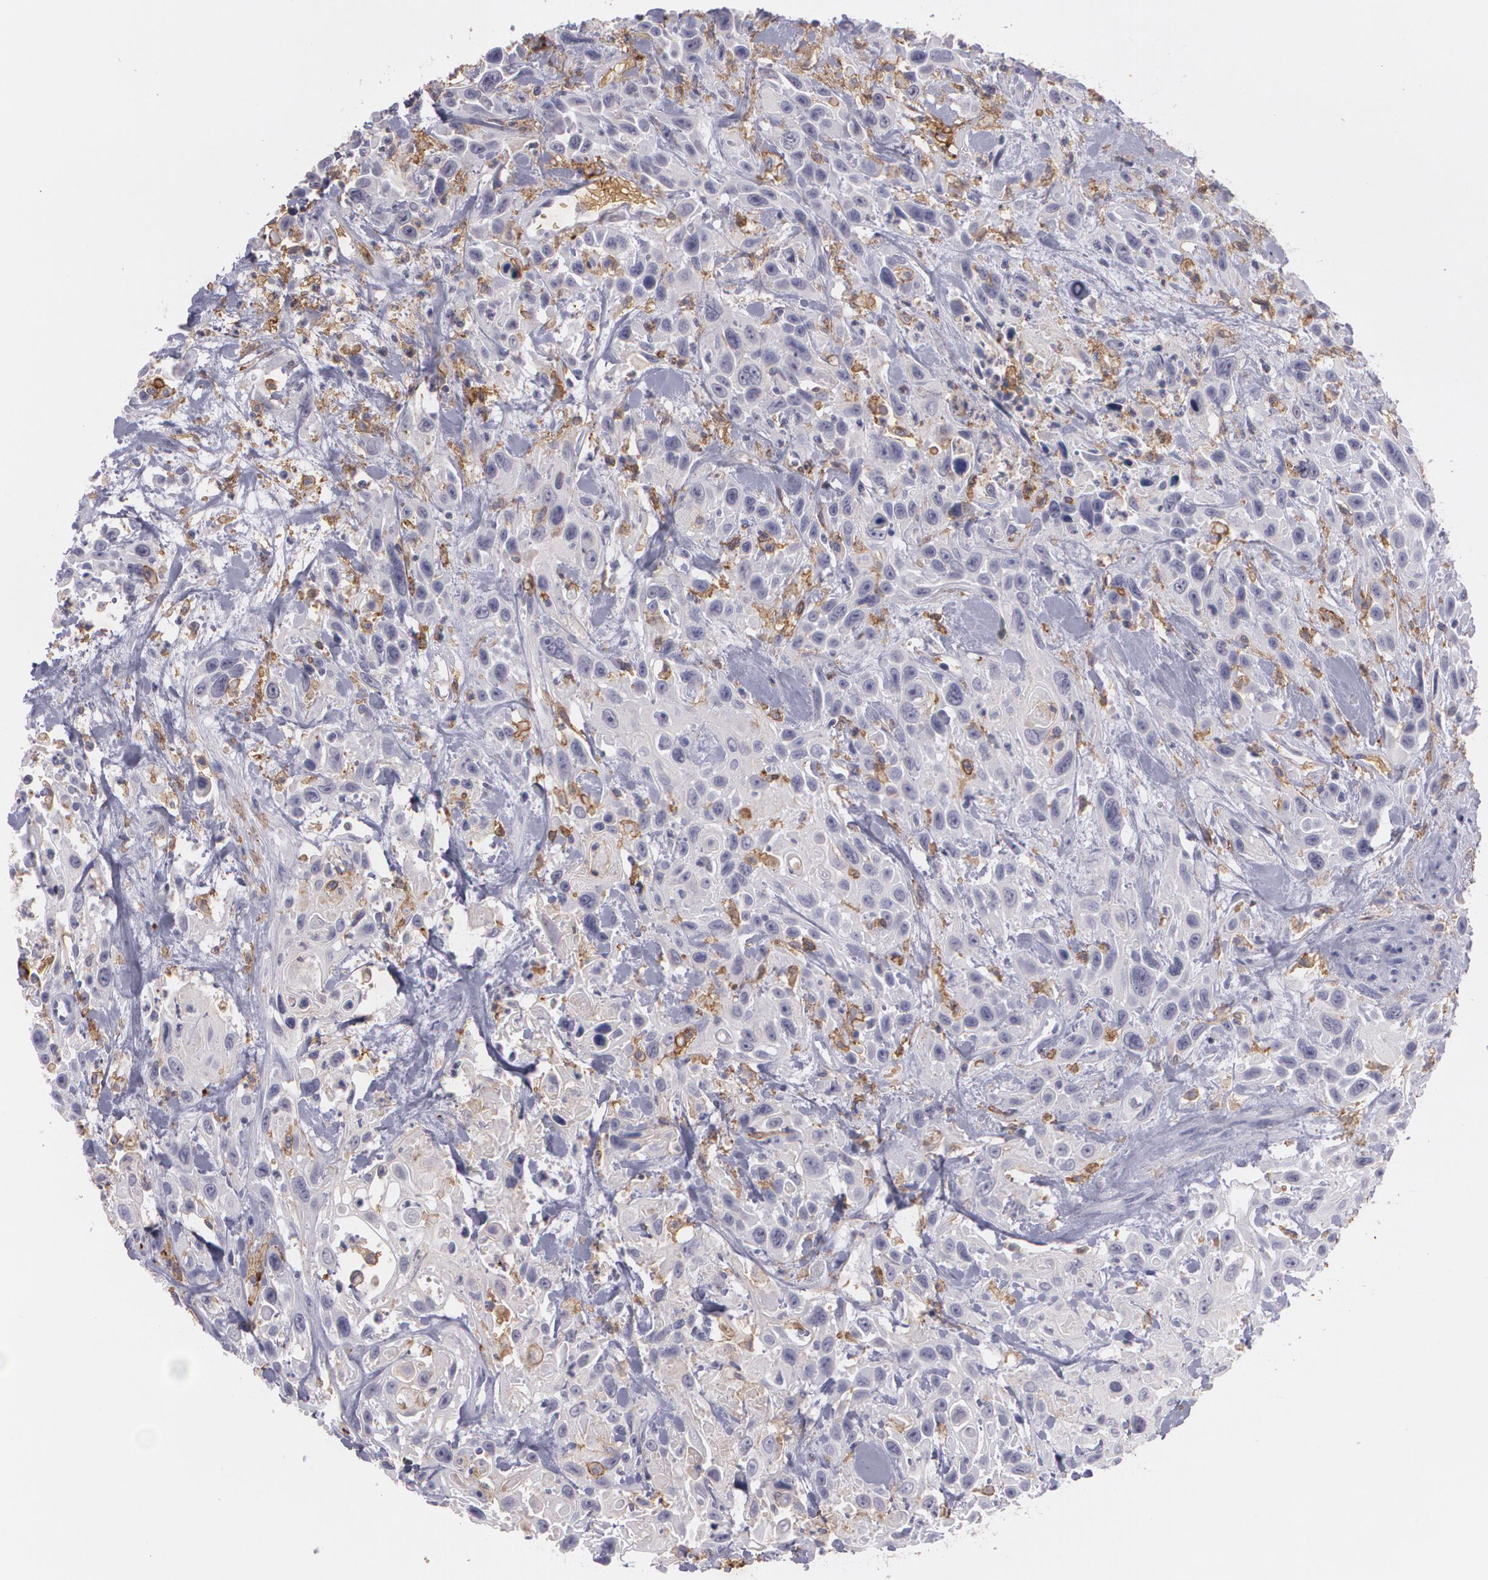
{"staining": {"intensity": "negative", "quantity": "none", "location": "none"}, "tissue": "urothelial cancer", "cell_type": "Tumor cells", "image_type": "cancer", "snomed": [{"axis": "morphology", "description": "Urothelial carcinoma, High grade"}, {"axis": "topography", "description": "Urinary bladder"}], "caption": "Immunohistochemistry photomicrograph of neoplastic tissue: human urothelial cancer stained with DAB (3,3'-diaminobenzidine) reveals no significant protein positivity in tumor cells. (DAB (3,3'-diaminobenzidine) immunohistochemistry visualized using brightfield microscopy, high magnification).", "gene": "ACE", "patient": {"sex": "female", "age": 84}}